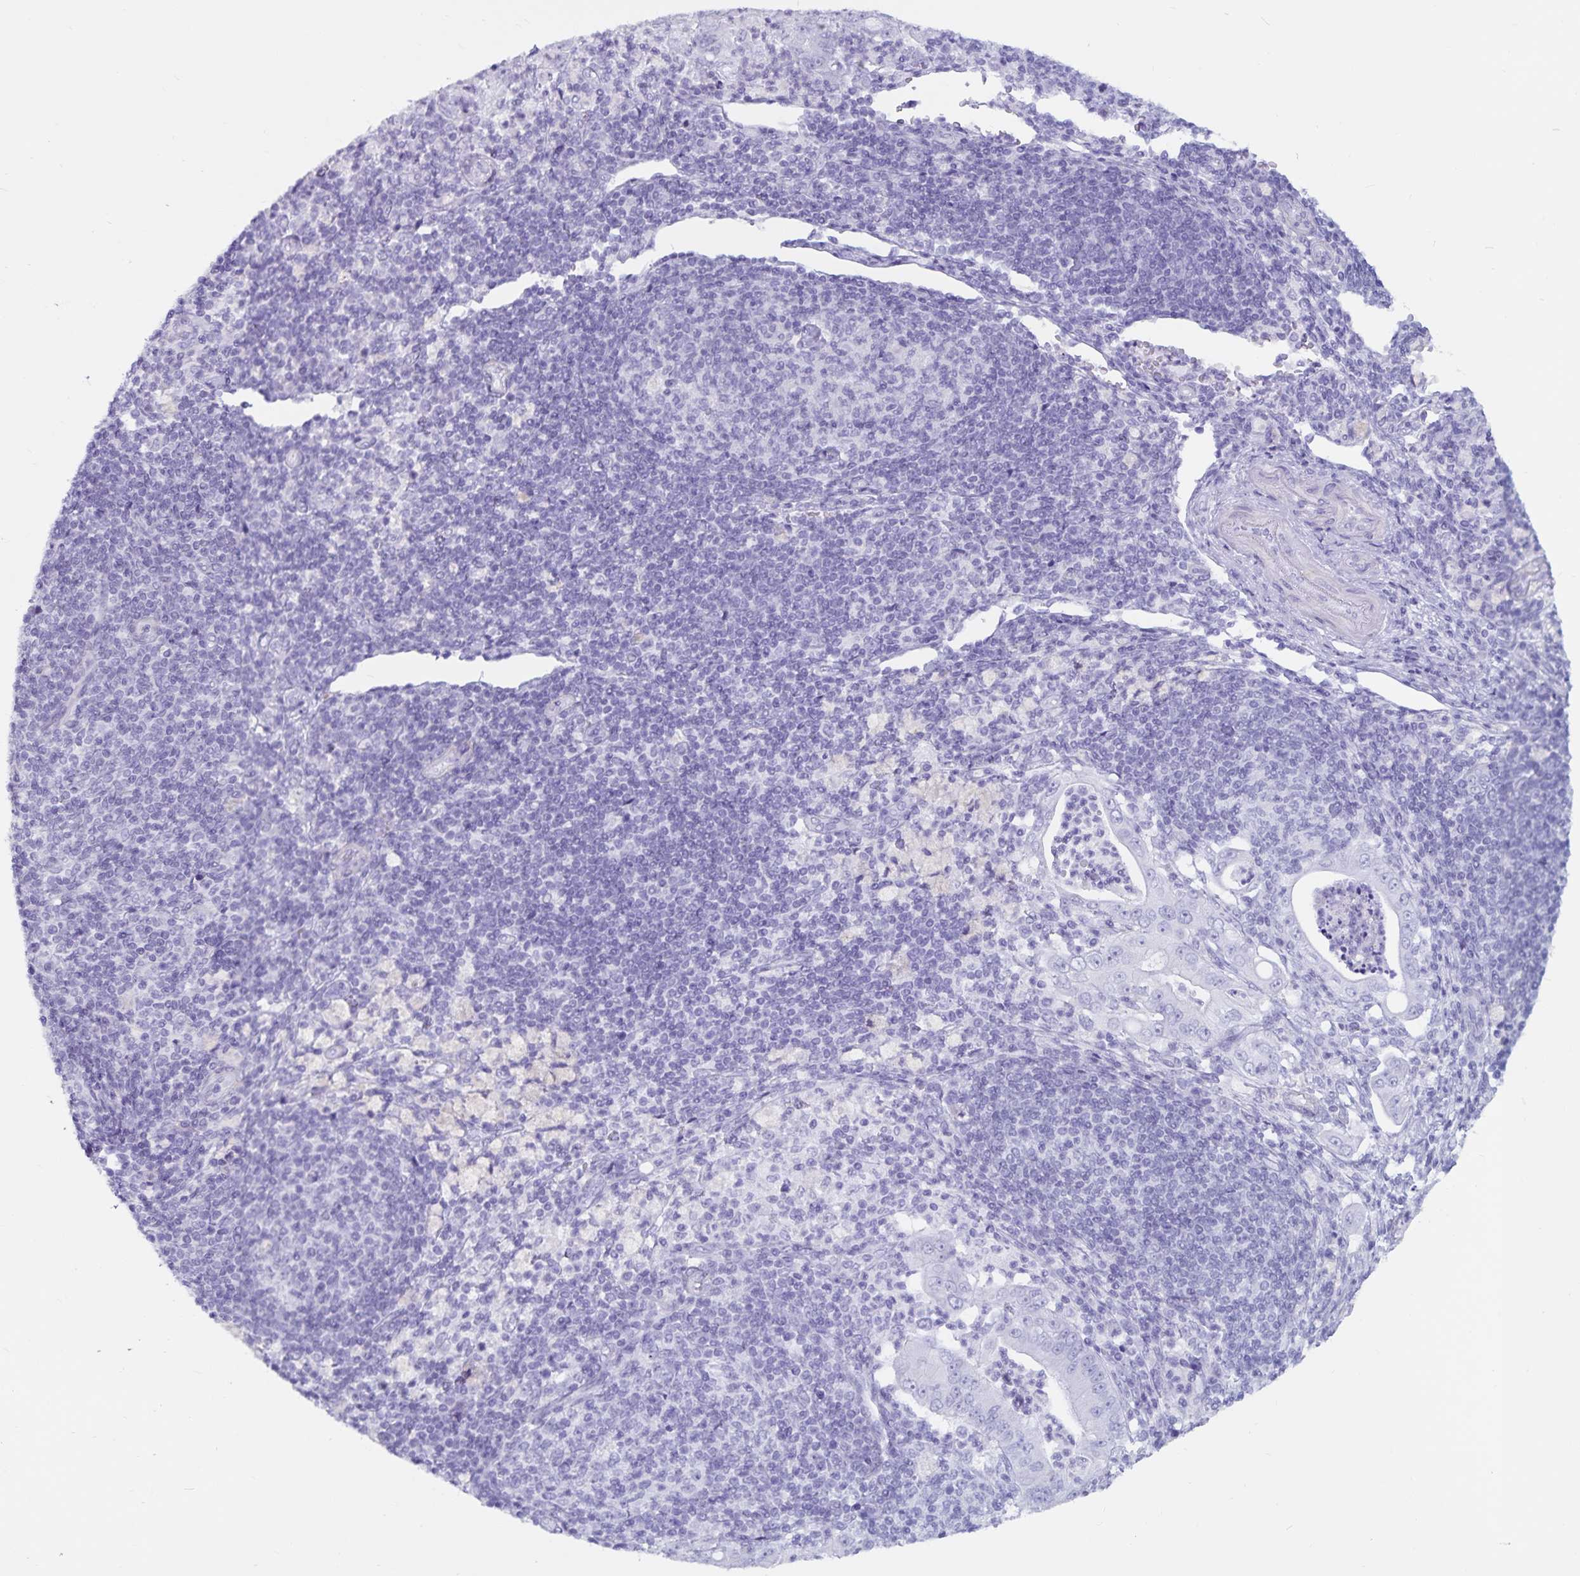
{"staining": {"intensity": "negative", "quantity": "none", "location": "none"}, "tissue": "pancreatic cancer", "cell_type": "Tumor cells", "image_type": "cancer", "snomed": [{"axis": "morphology", "description": "Adenocarcinoma, NOS"}, {"axis": "topography", "description": "Pancreas"}], "caption": "Pancreatic cancer (adenocarcinoma) was stained to show a protein in brown. There is no significant staining in tumor cells. (DAB (3,3'-diaminobenzidine) immunohistochemistry with hematoxylin counter stain).", "gene": "GPR137", "patient": {"sex": "male", "age": 71}}